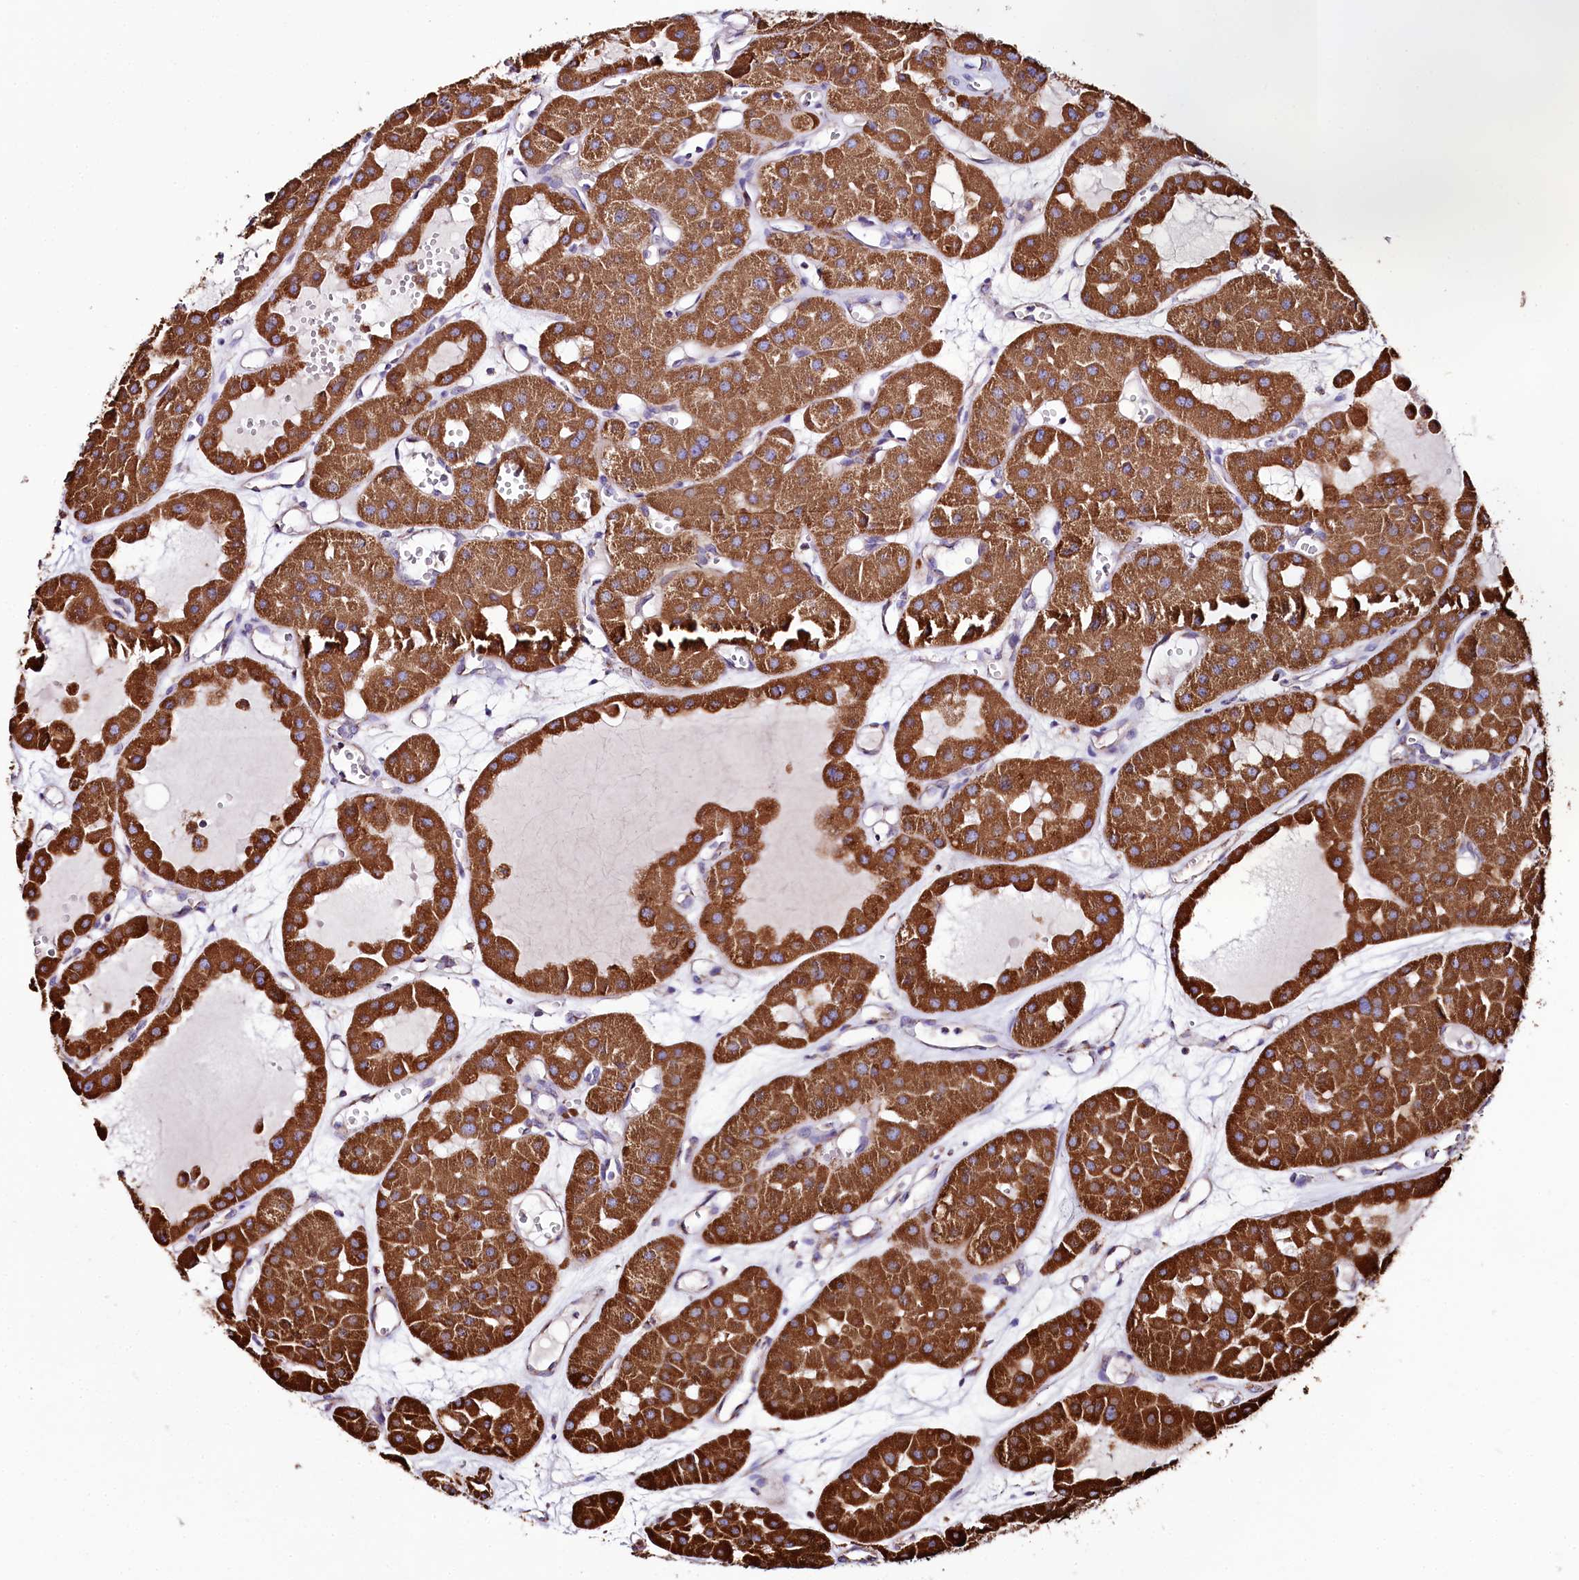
{"staining": {"intensity": "strong", "quantity": ">75%", "location": "cytoplasmic/membranous"}, "tissue": "renal cancer", "cell_type": "Tumor cells", "image_type": "cancer", "snomed": [{"axis": "morphology", "description": "Carcinoma, NOS"}, {"axis": "topography", "description": "Kidney"}], "caption": "This image exhibits immunohistochemistry staining of human renal cancer, with high strong cytoplasmic/membranous expression in approximately >75% of tumor cells.", "gene": "APLP2", "patient": {"sex": "female", "age": 75}}